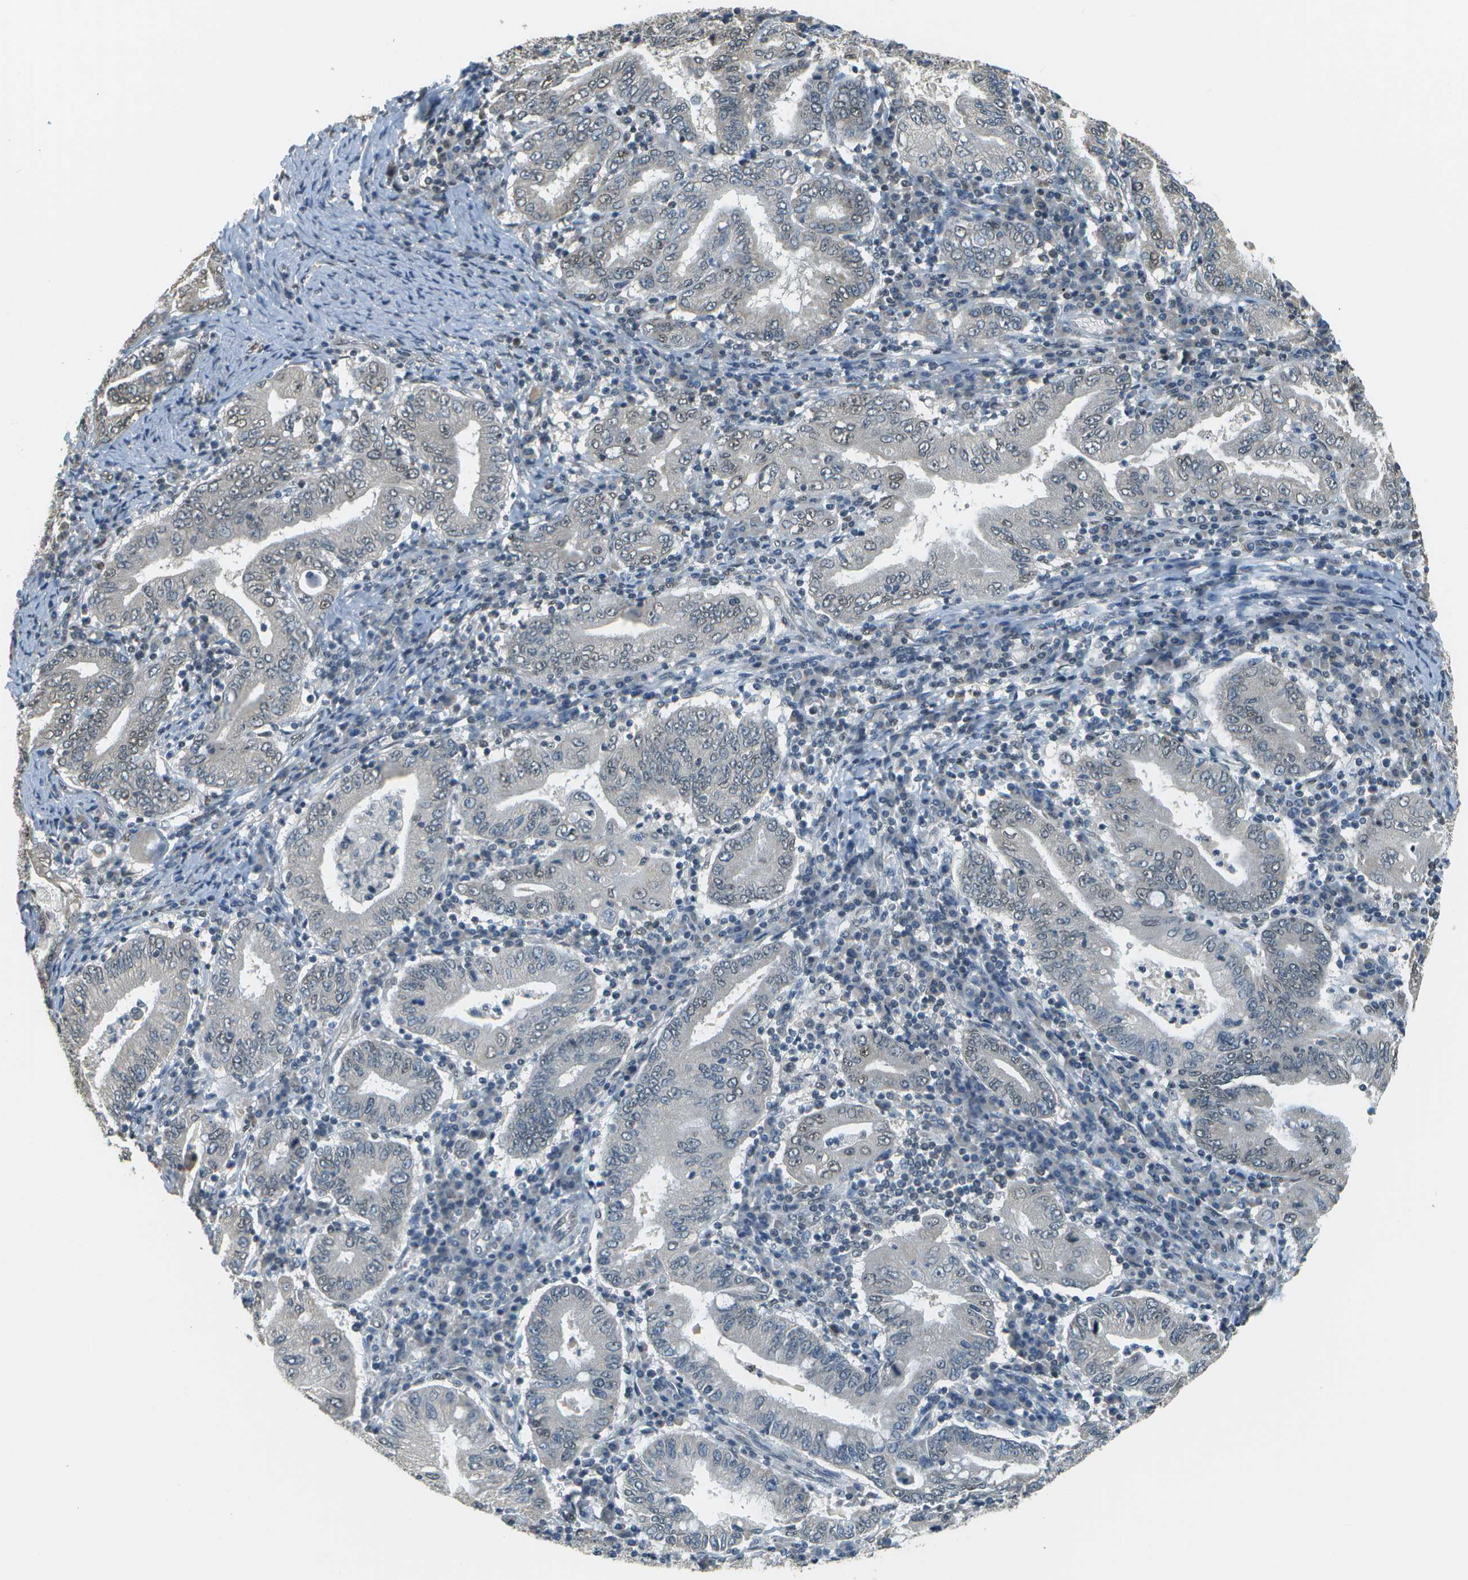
{"staining": {"intensity": "negative", "quantity": "none", "location": "none"}, "tissue": "stomach cancer", "cell_type": "Tumor cells", "image_type": "cancer", "snomed": [{"axis": "morphology", "description": "Normal tissue, NOS"}, {"axis": "morphology", "description": "Adenocarcinoma, NOS"}, {"axis": "topography", "description": "Esophagus"}, {"axis": "topography", "description": "Stomach, upper"}, {"axis": "topography", "description": "Peripheral nerve tissue"}], "caption": "Human stomach cancer (adenocarcinoma) stained for a protein using immunohistochemistry reveals no staining in tumor cells.", "gene": "ABL2", "patient": {"sex": "male", "age": 62}}